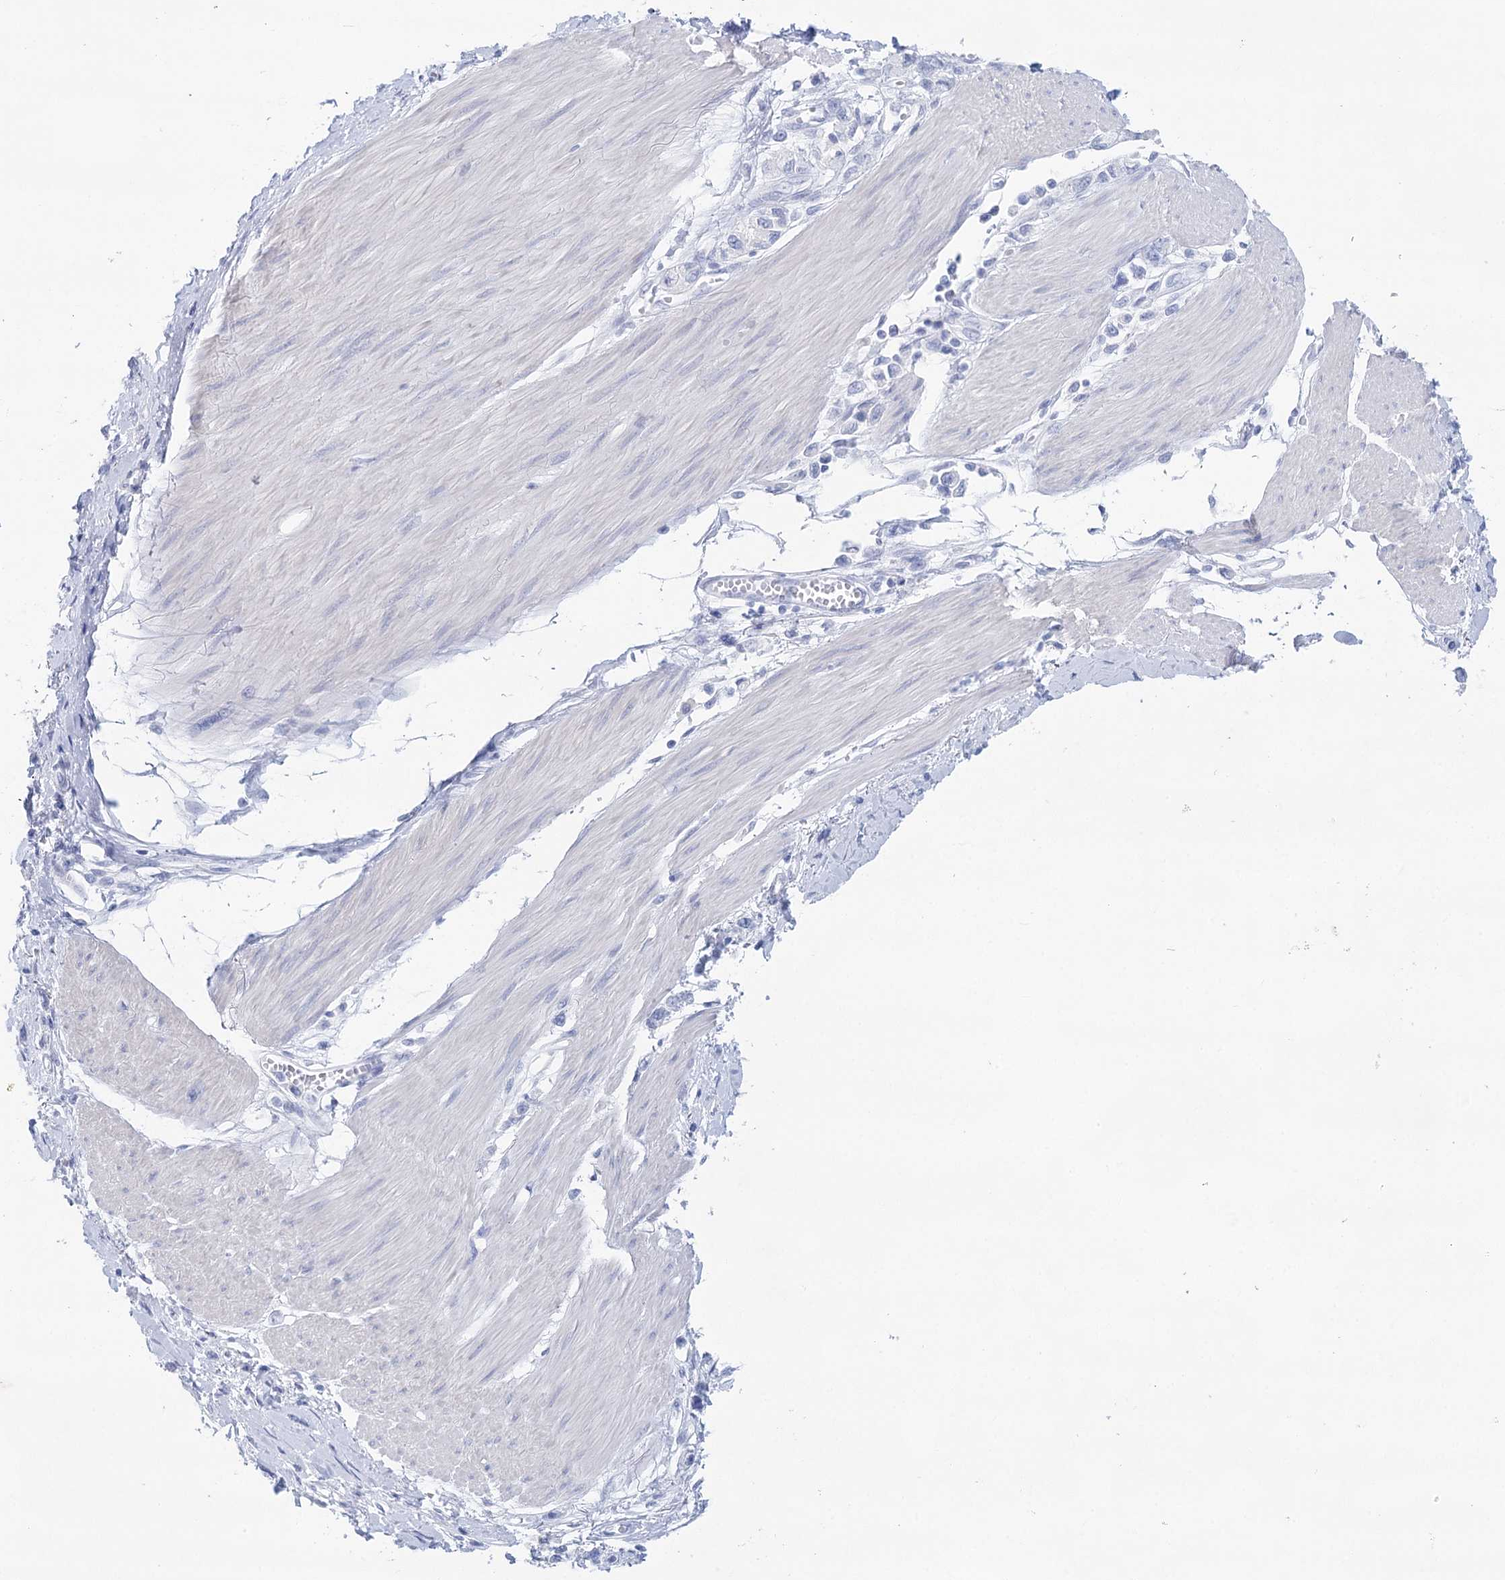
{"staining": {"intensity": "negative", "quantity": "none", "location": "none"}, "tissue": "stomach cancer", "cell_type": "Tumor cells", "image_type": "cancer", "snomed": [{"axis": "morphology", "description": "Adenocarcinoma, NOS"}, {"axis": "topography", "description": "Stomach"}], "caption": "An image of human stomach cancer (adenocarcinoma) is negative for staining in tumor cells.", "gene": "LALBA", "patient": {"sex": "female", "age": 76}}